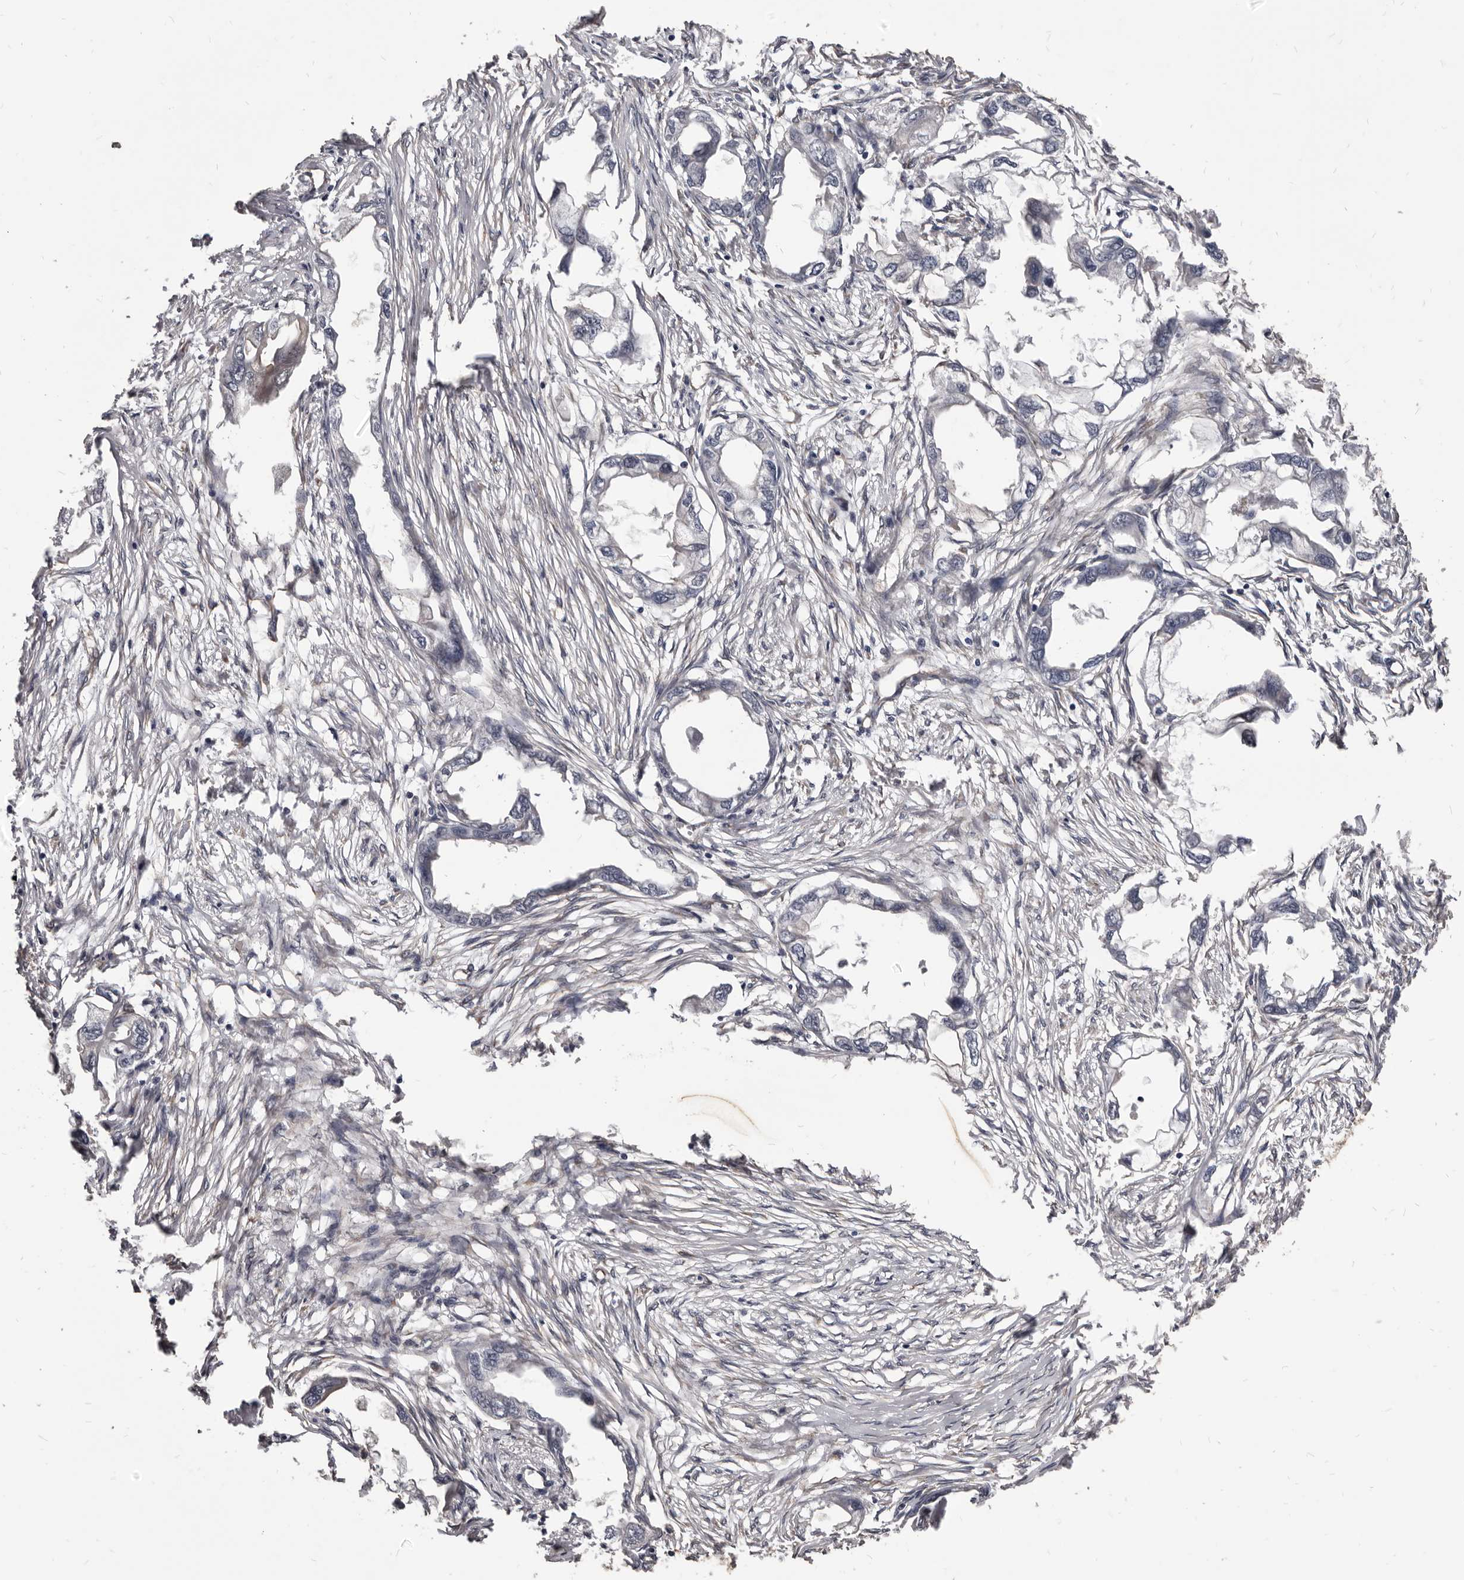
{"staining": {"intensity": "negative", "quantity": "none", "location": "none"}, "tissue": "endometrial cancer", "cell_type": "Tumor cells", "image_type": "cancer", "snomed": [{"axis": "morphology", "description": "Adenocarcinoma, NOS"}, {"axis": "morphology", "description": "Adenocarcinoma, metastatic, NOS"}, {"axis": "topography", "description": "Adipose tissue"}, {"axis": "topography", "description": "Endometrium"}], "caption": "Tumor cells show no significant staining in endometrial cancer (metastatic adenocarcinoma). Nuclei are stained in blue.", "gene": "ADAMTS20", "patient": {"sex": "female", "age": 67}}